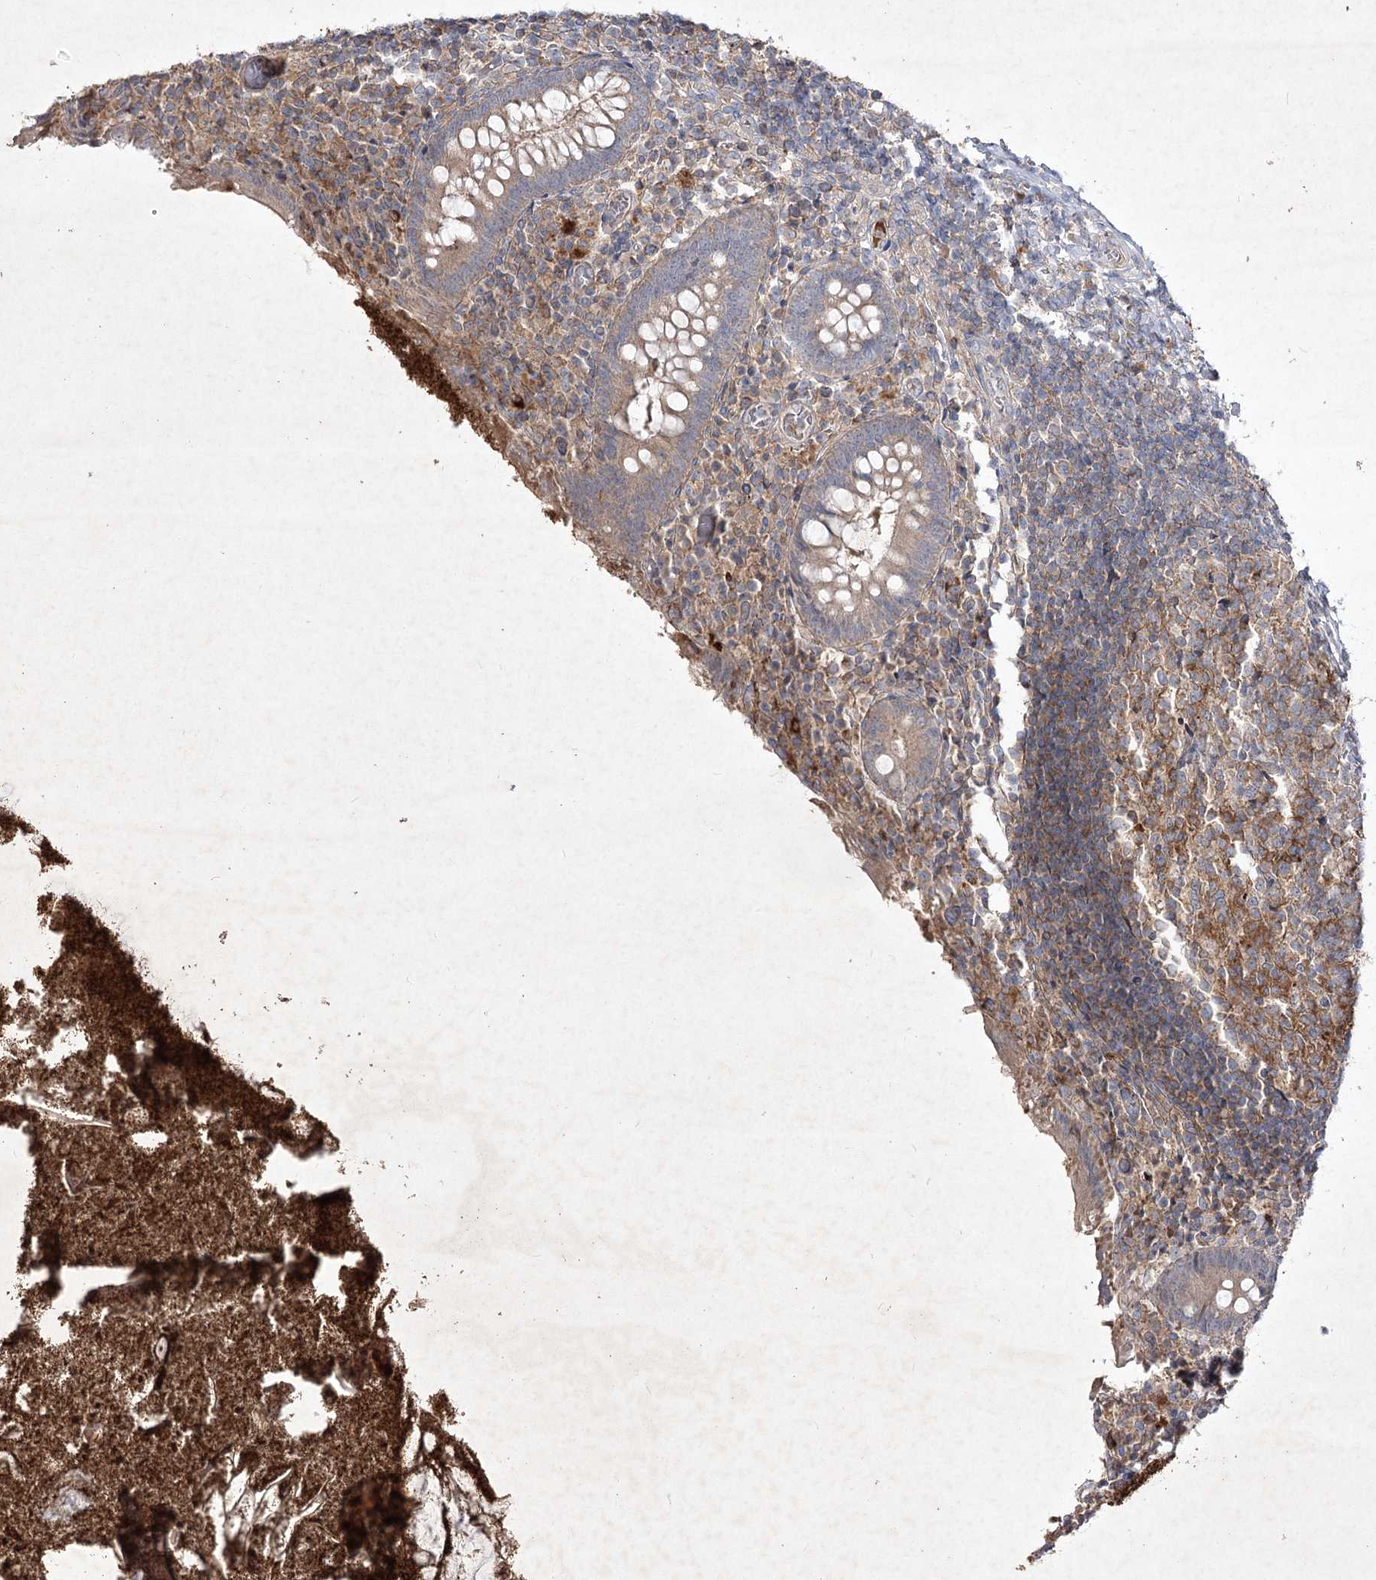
{"staining": {"intensity": "moderate", "quantity": ">75%", "location": "cytoplasmic/membranous"}, "tissue": "appendix", "cell_type": "Glandular cells", "image_type": "normal", "snomed": [{"axis": "morphology", "description": "Normal tissue, NOS"}, {"axis": "topography", "description": "Appendix"}], "caption": "An image of appendix stained for a protein shows moderate cytoplasmic/membranous brown staining in glandular cells. Nuclei are stained in blue.", "gene": "CIB2", "patient": {"sex": "female", "age": 17}}